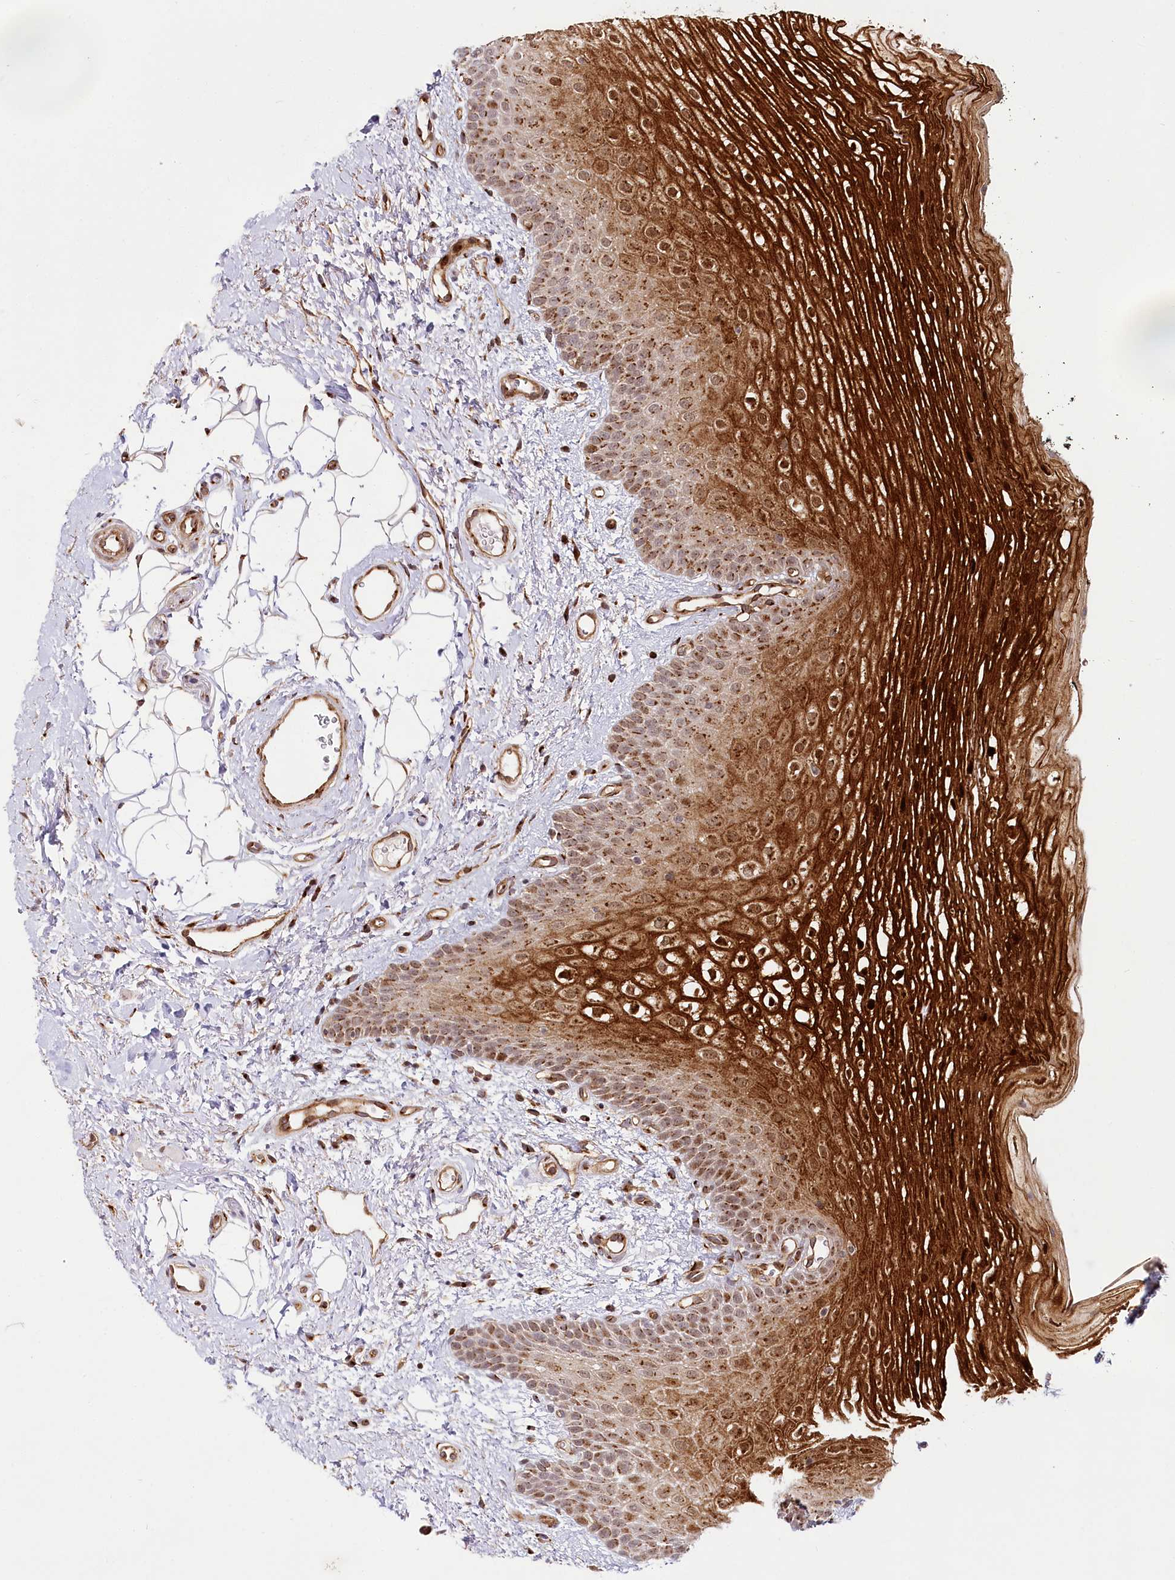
{"staining": {"intensity": "strong", "quantity": ">75%", "location": "cytoplasmic/membranous,nuclear"}, "tissue": "oral mucosa", "cell_type": "Squamous epithelial cells", "image_type": "normal", "snomed": [{"axis": "morphology", "description": "No evidence of malignacy"}, {"axis": "topography", "description": "Oral tissue"}, {"axis": "topography", "description": "Head-Neck"}], "caption": "Oral mucosa stained with IHC reveals strong cytoplasmic/membranous,nuclear expression in approximately >75% of squamous epithelial cells.", "gene": "COPG1", "patient": {"sex": "male", "age": 68}}